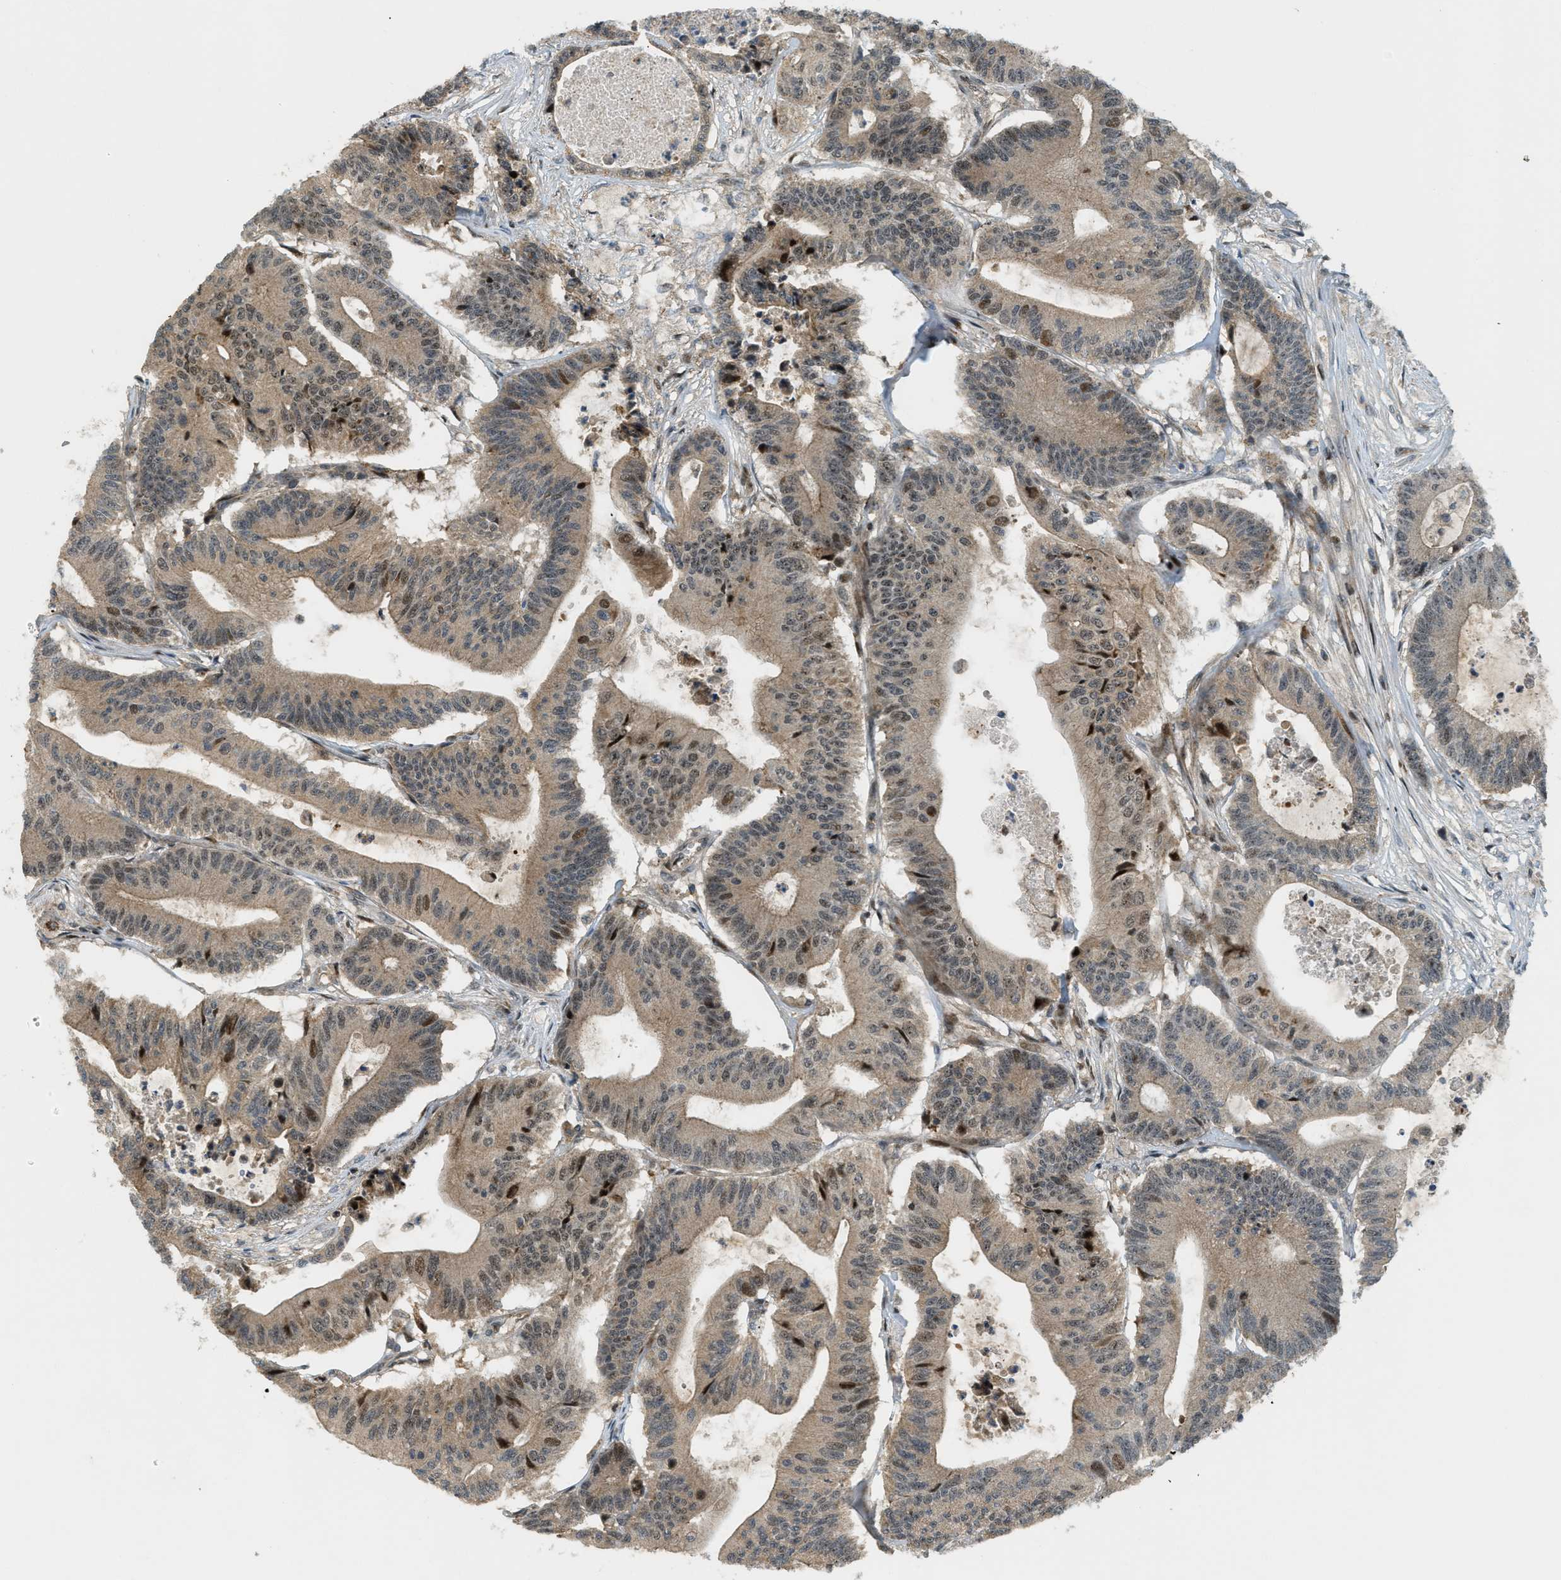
{"staining": {"intensity": "weak", "quantity": ">75%", "location": "cytoplasmic/membranous,nuclear"}, "tissue": "colorectal cancer", "cell_type": "Tumor cells", "image_type": "cancer", "snomed": [{"axis": "morphology", "description": "Adenocarcinoma, NOS"}, {"axis": "topography", "description": "Colon"}], "caption": "Colorectal cancer (adenocarcinoma) stained with DAB immunohistochemistry (IHC) displays low levels of weak cytoplasmic/membranous and nuclear staining in about >75% of tumor cells.", "gene": "TRAPPC14", "patient": {"sex": "female", "age": 84}}